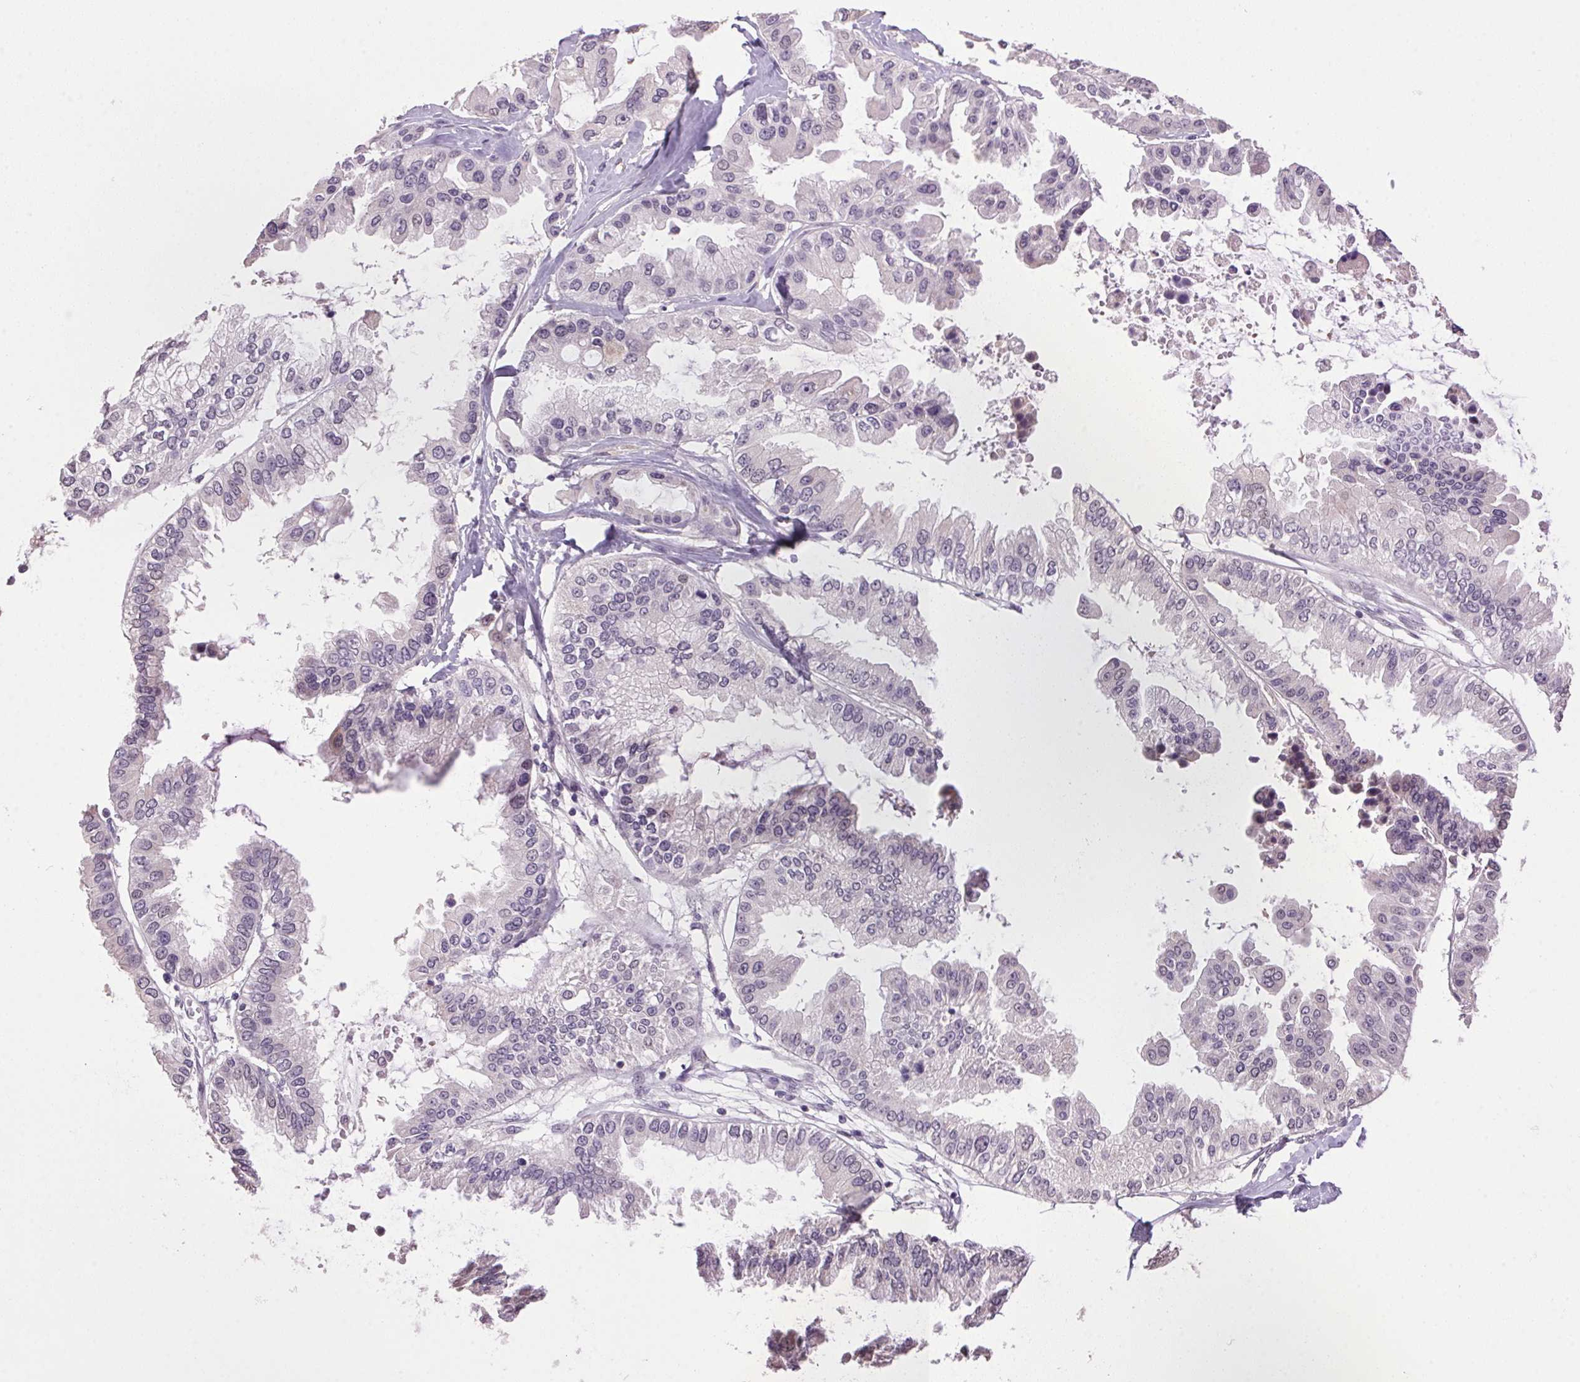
{"staining": {"intensity": "negative", "quantity": "none", "location": "none"}, "tissue": "ovarian cancer", "cell_type": "Tumor cells", "image_type": "cancer", "snomed": [{"axis": "morphology", "description": "Cystadenocarcinoma, serous, NOS"}, {"axis": "topography", "description": "Ovary"}], "caption": "Tumor cells are negative for brown protein staining in serous cystadenocarcinoma (ovarian).", "gene": "VWA3B", "patient": {"sex": "female", "age": 56}}